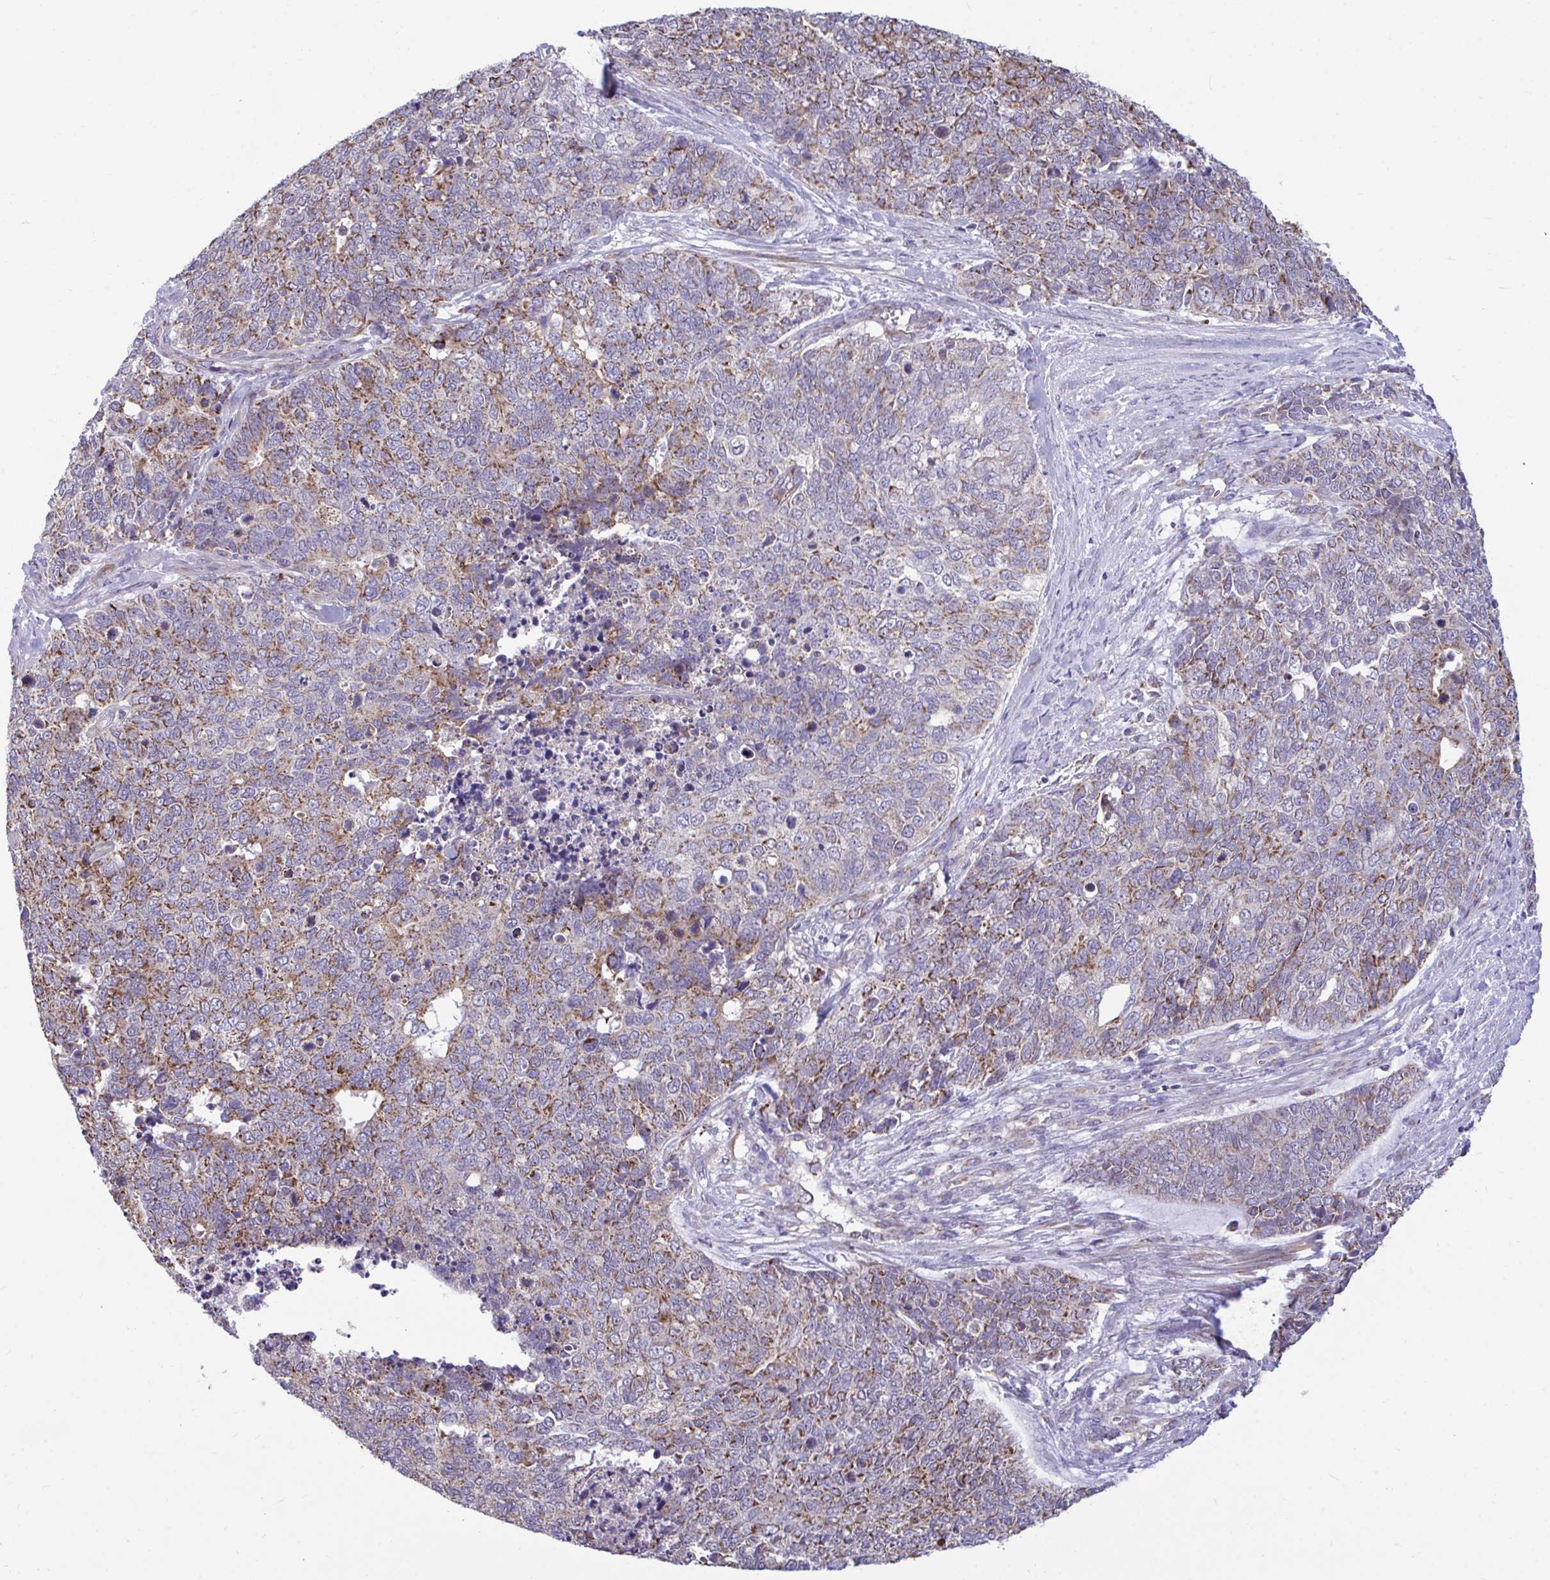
{"staining": {"intensity": "moderate", "quantity": "25%-75%", "location": "cytoplasmic/membranous"}, "tissue": "cervical cancer", "cell_type": "Tumor cells", "image_type": "cancer", "snomed": [{"axis": "morphology", "description": "Adenocarcinoma, NOS"}, {"axis": "topography", "description": "Cervix"}], "caption": "Cervical cancer (adenocarcinoma) tissue exhibits moderate cytoplasmic/membranous positivity in approximately 25%-75% of tumor cells, visualized by immunohistochemistry.", "gene": "SARS2", "patient": {"sex": "female", "age": 63}}